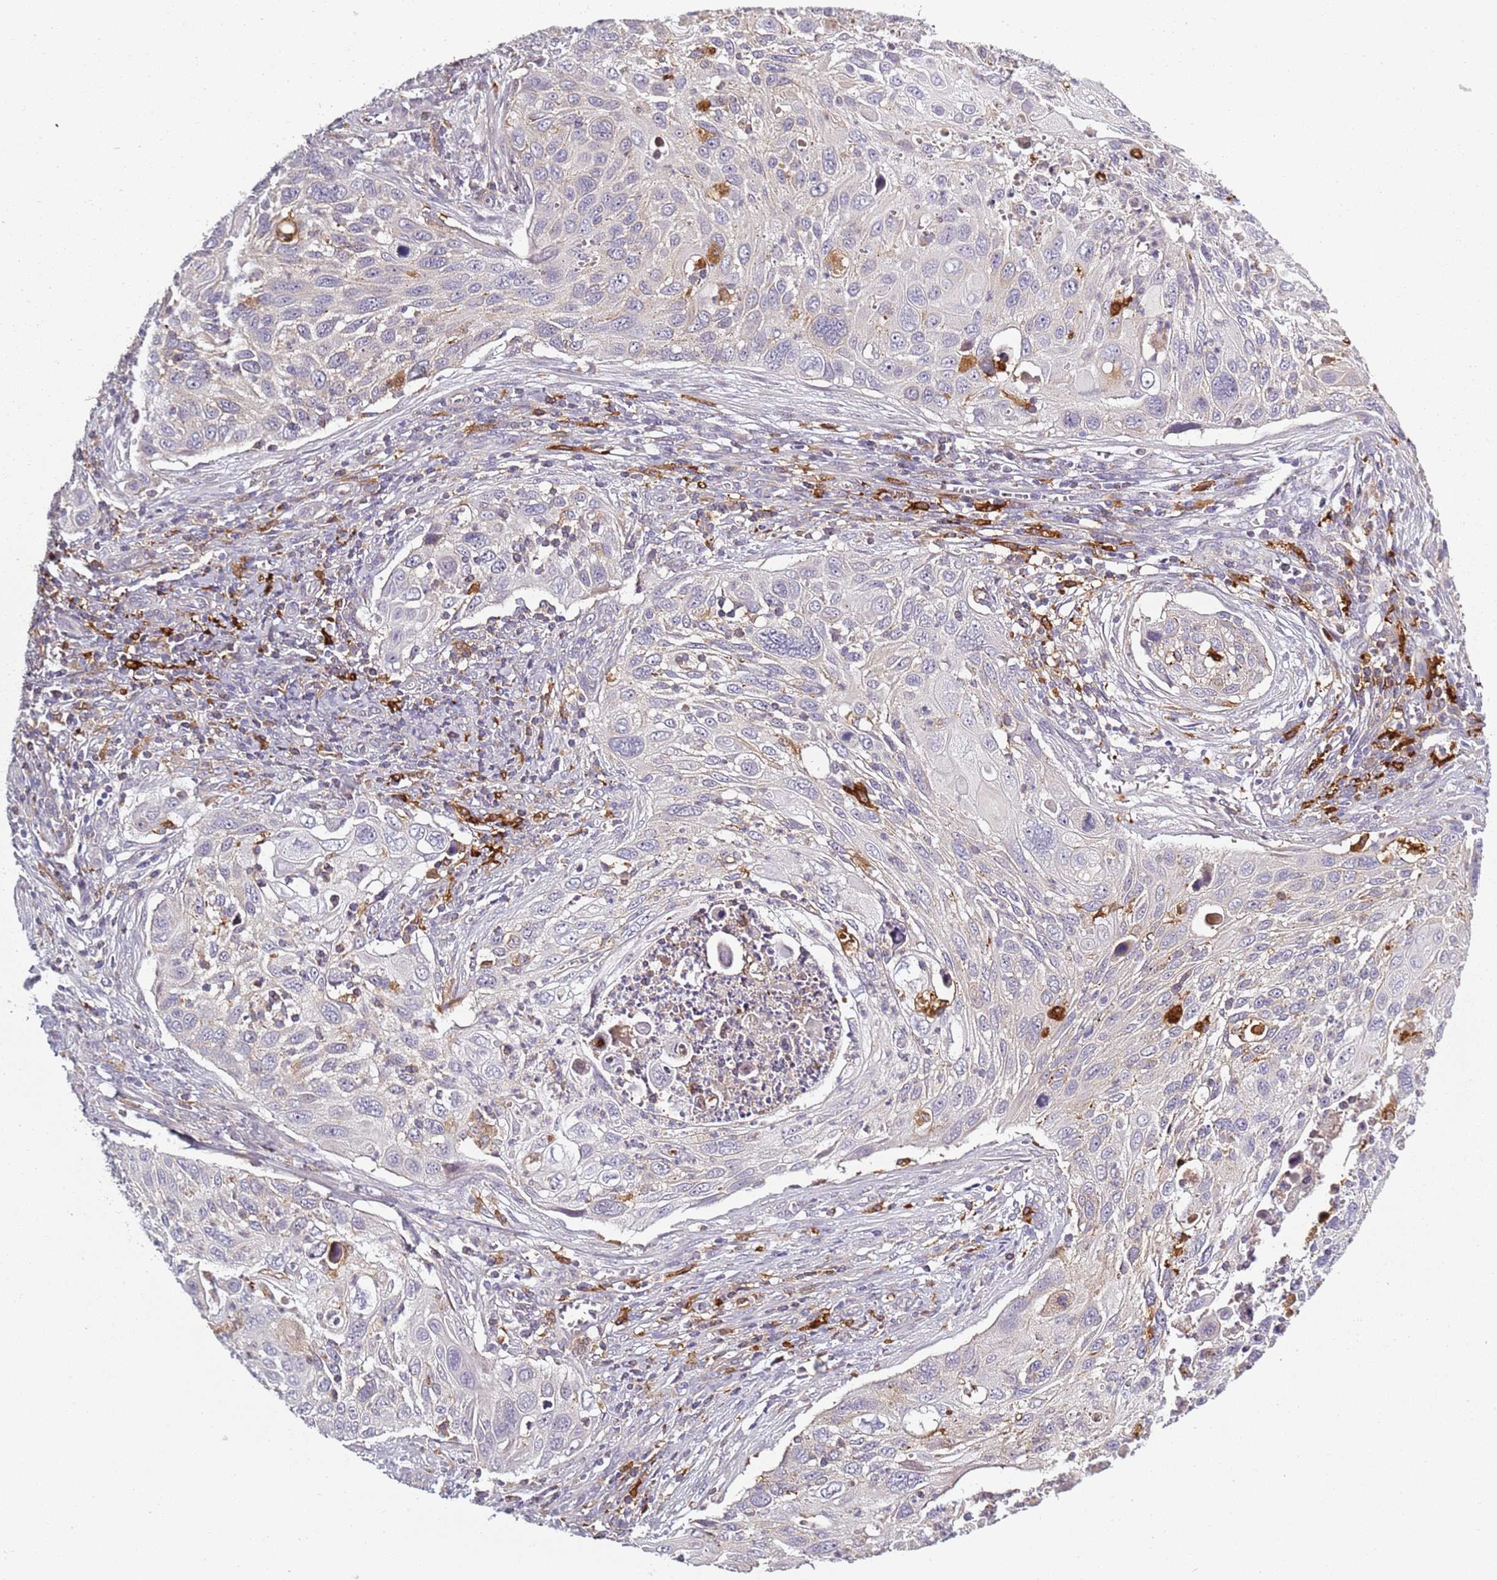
{"staining": {"intensity": "negative", "quantity": "none", "location": "none"}, "tissue": "cervical cancer", "cell_type": "Tumor cells", "image_type": "cancer", "snomed": [{"axis": "morphology", "description": "Squamous cell carcinoma, NOS"}, {"axis": "topography", "description": "Cervix"}], "caption": "The image demonstrates no significant expression in tumor cells of squamous cell carcinoma (cervical). (DAB (3,3'-diaminobenzidine) IHC with hematoxylin counter stain).", "gene": "CC2D2B", "patient": {"sex": "female", "age": 70}}